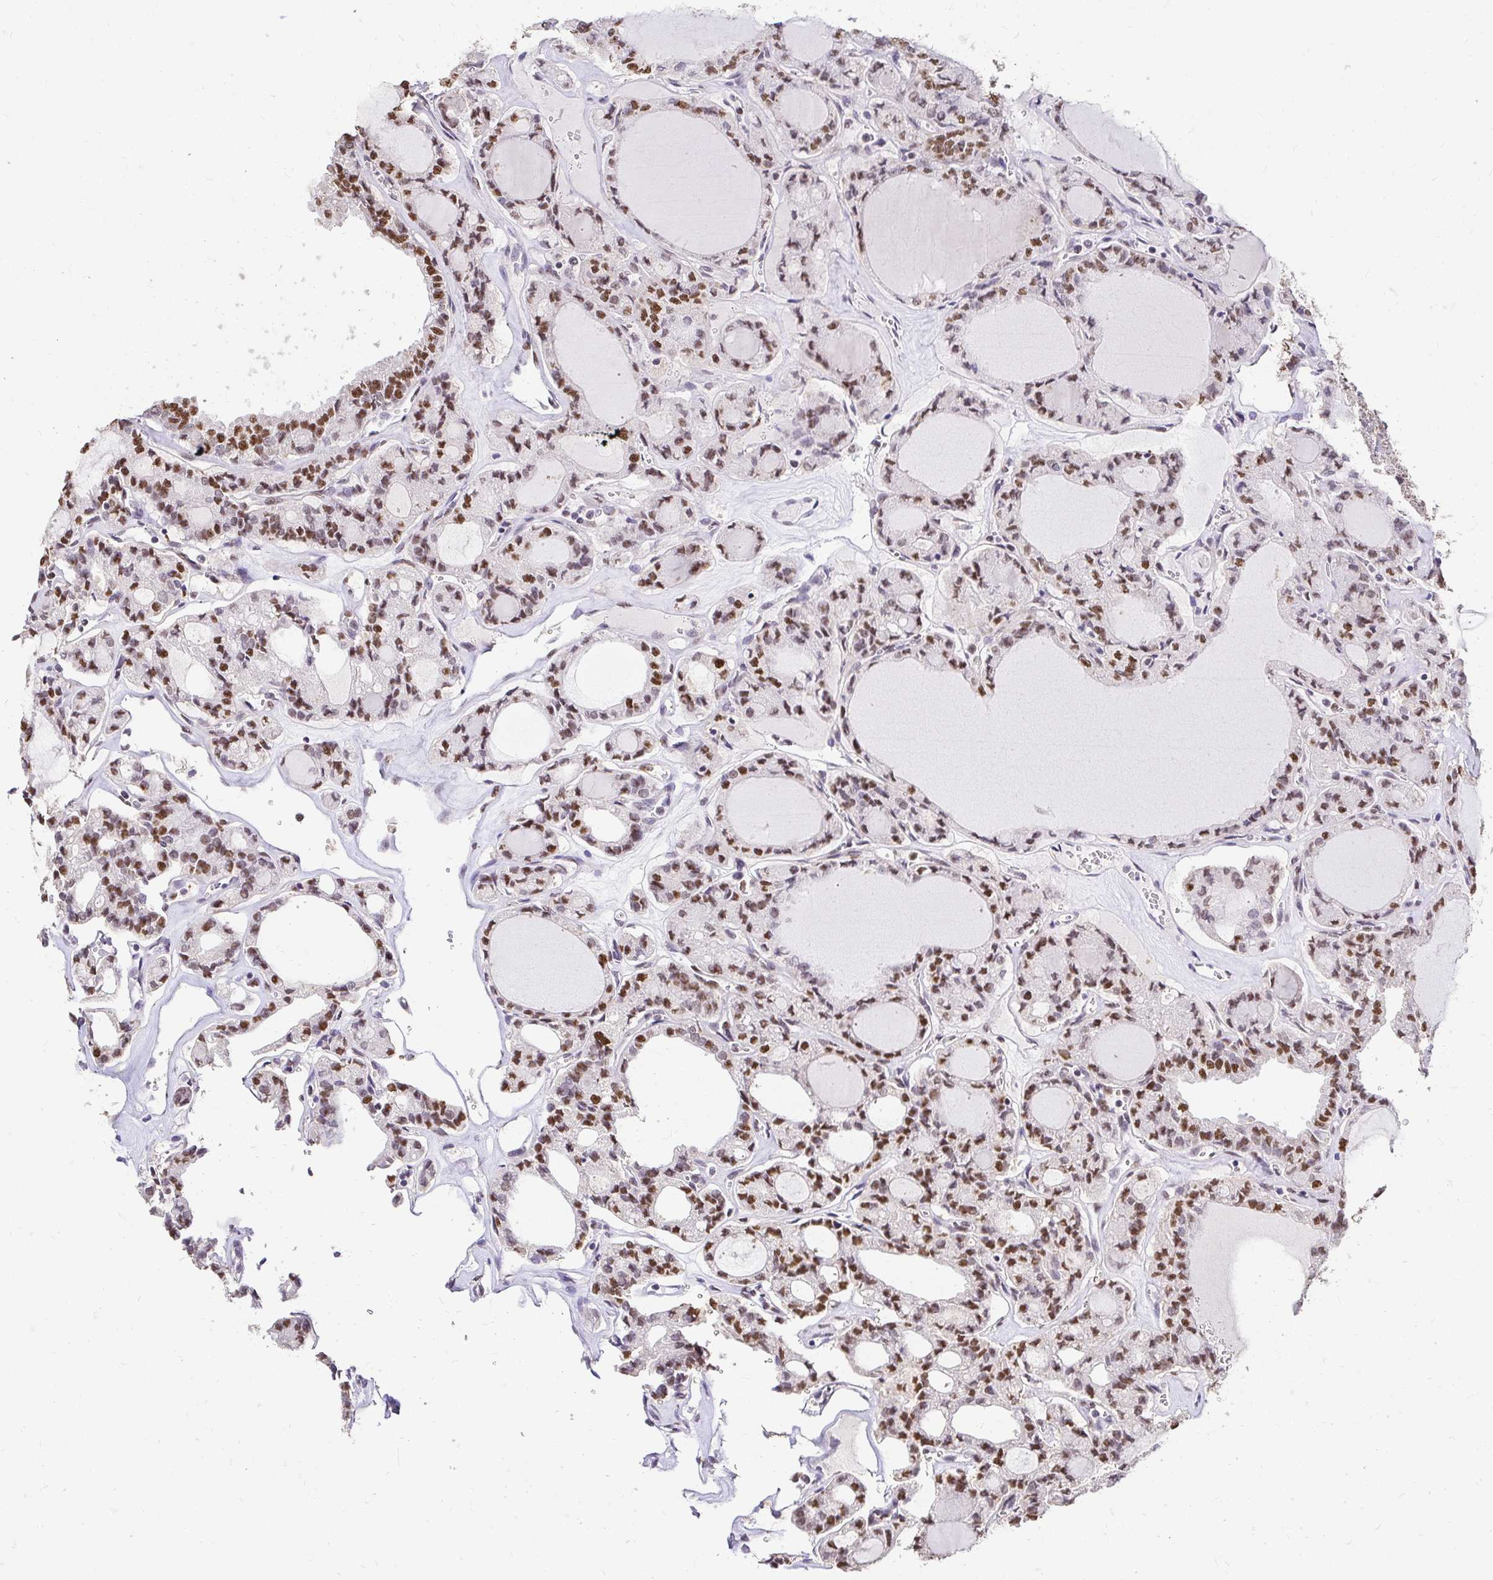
{"staining": {"intensity": "moderate", "quantity": ">75%", "location": "nuclear"}, "tissue": "thyroid cancer", "cell_type": "Tumor cells", "image_type": "cancer", "snomed": [{"axis": "morphology", "description": "Papillary adenocarcinoma, NOS"}, {"axis": "topography", "description": "Thyroid gland"}], "caption": "The histopathology image shows immunohistochemical staining of thyroid cancer (papillary adenocarcinoma). There is moderate nuclear positivity is identified in about >75% of tumor cells. The protein of interest is stained brown, and the nuclei are stained in blue (DAB (3,3'-diaminobenzidine) IHC with brightfield microscopy, high magnification).", "gene": "RIMS4", "patient": {"sex": "male", "age": 87}}